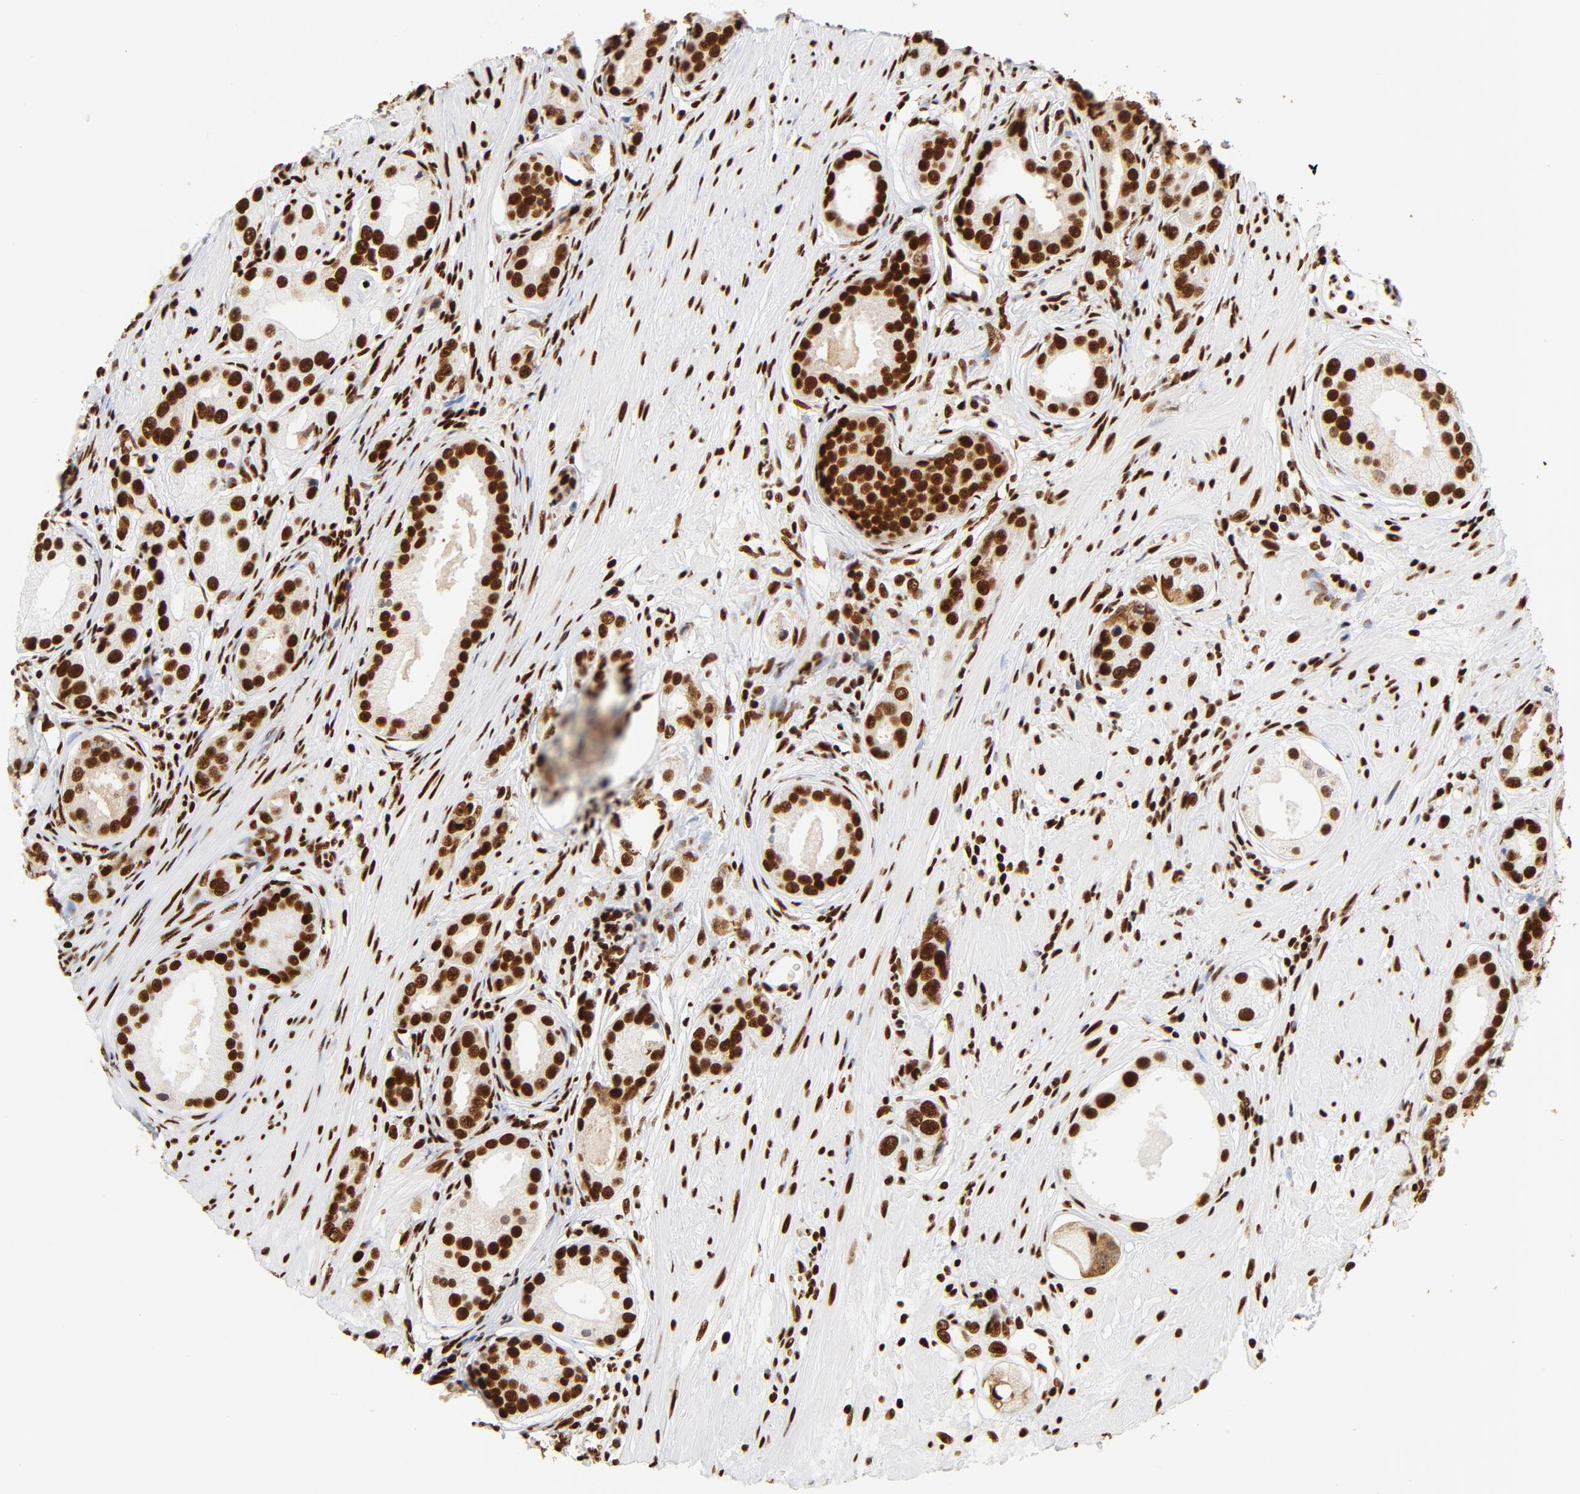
{"staining": {"intensity": "strong", "quantity": ">75%", "location": "cytoplasmic/membranous,nuclear"}, "tissue": "prostate cancer", "cell_type": "Tumor cells", "image_type": "cancer", "snomed": [{"axis": "morphology", "description": "Adenocarcinoma, Medium grade"}, {"axis": "topography", "description": "Prostate"}], "caption": "Prostate cancer (adenocarcinoma (medium-grade)) stained with a protein marker shows strong staining in tumor cells.", "gene": "XRCC6", "patient": {"sex": "male", "age": 53}}